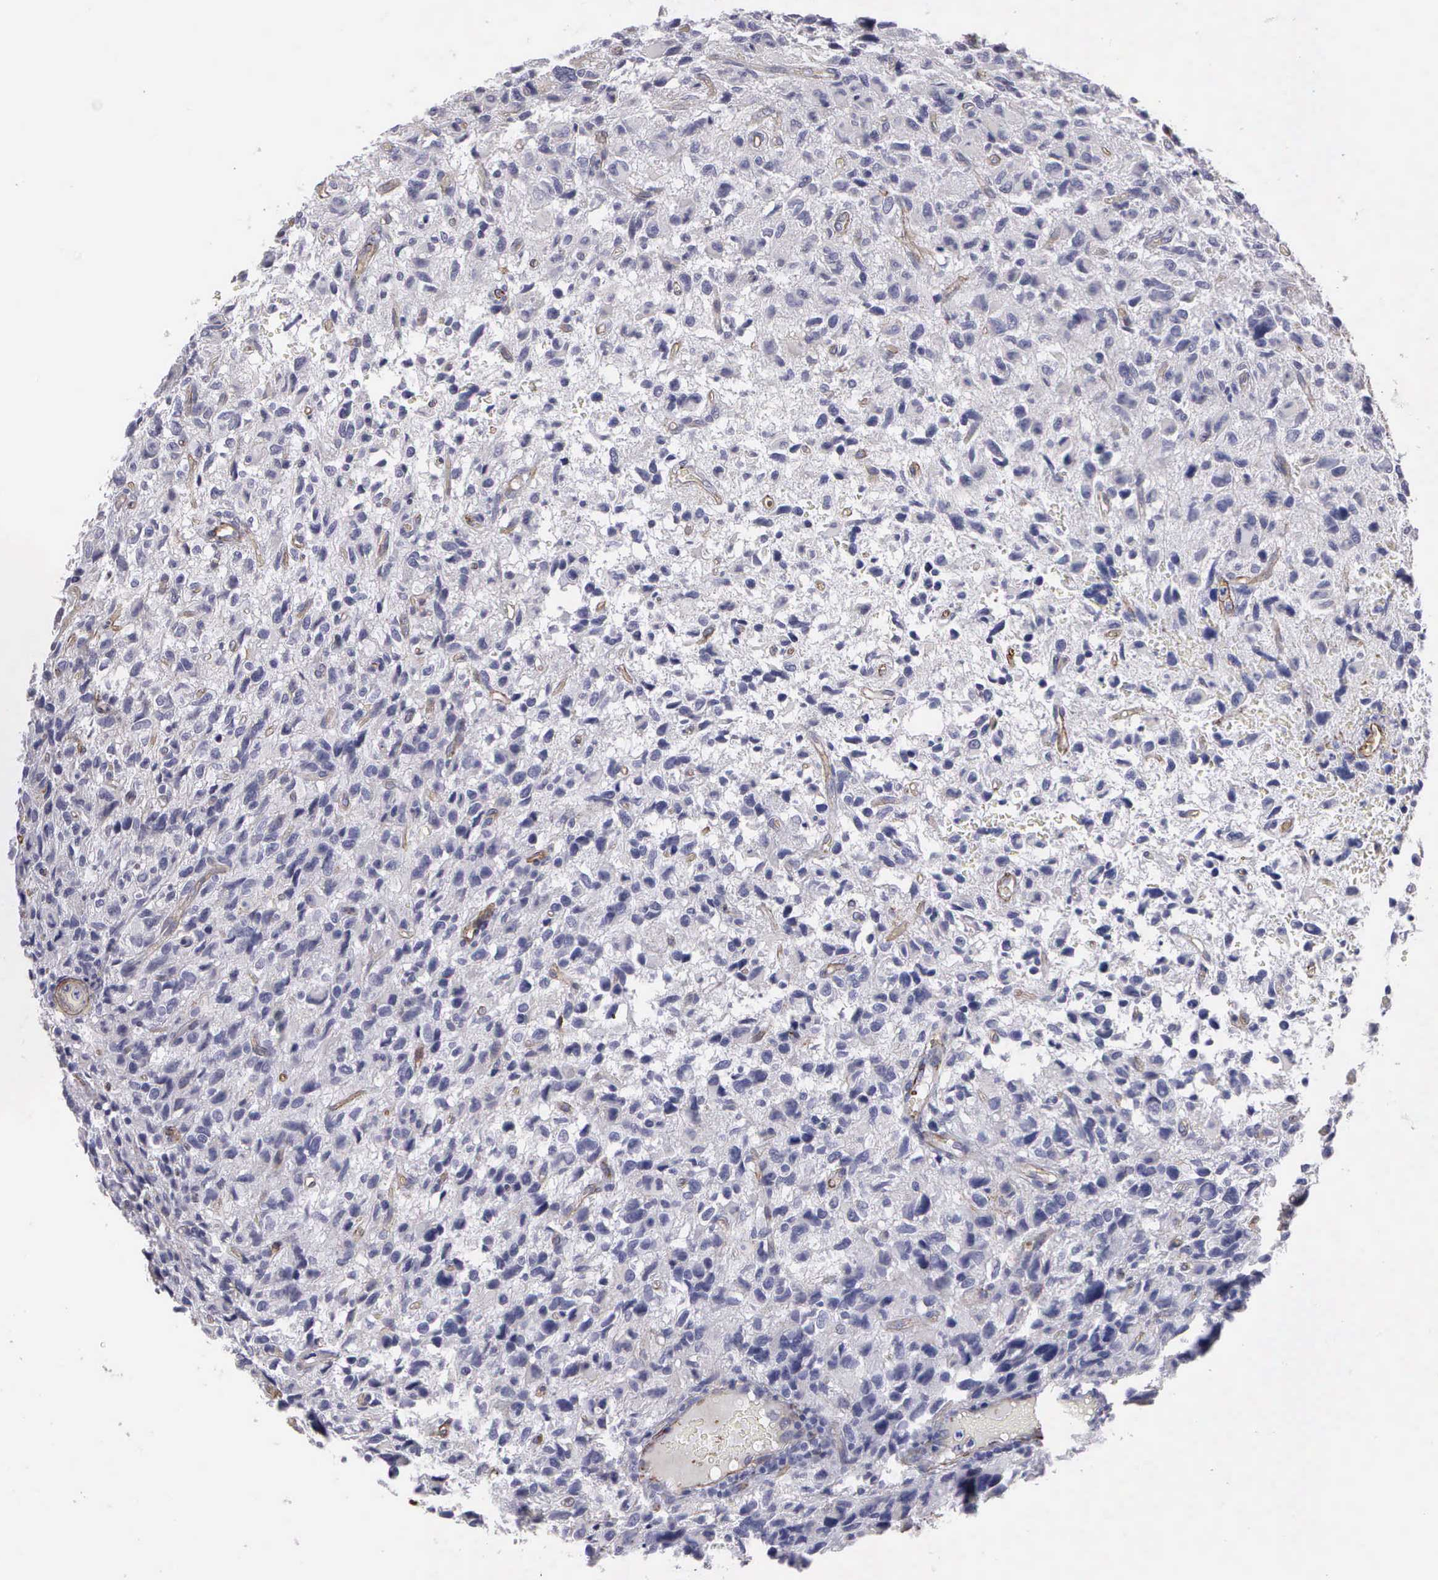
{"staining": {"intensity": "negative", "quantity": "none", "location": "none"}, "tissue": "glioma", "cell_type": "Tumor cells", "image_type": "cancer", "snomed": [{"axis": "morphology", "description": "Glioma, malignant, High grade"}, {"axis": "topography", "description": "Brain"}], "caption": "Malignant high-grade glioma was stained to show a protein in brown. There is no significant staining in tumor cells.", "gene": "MAGEB10", "patient": {"sex": "female", "age": 60}}